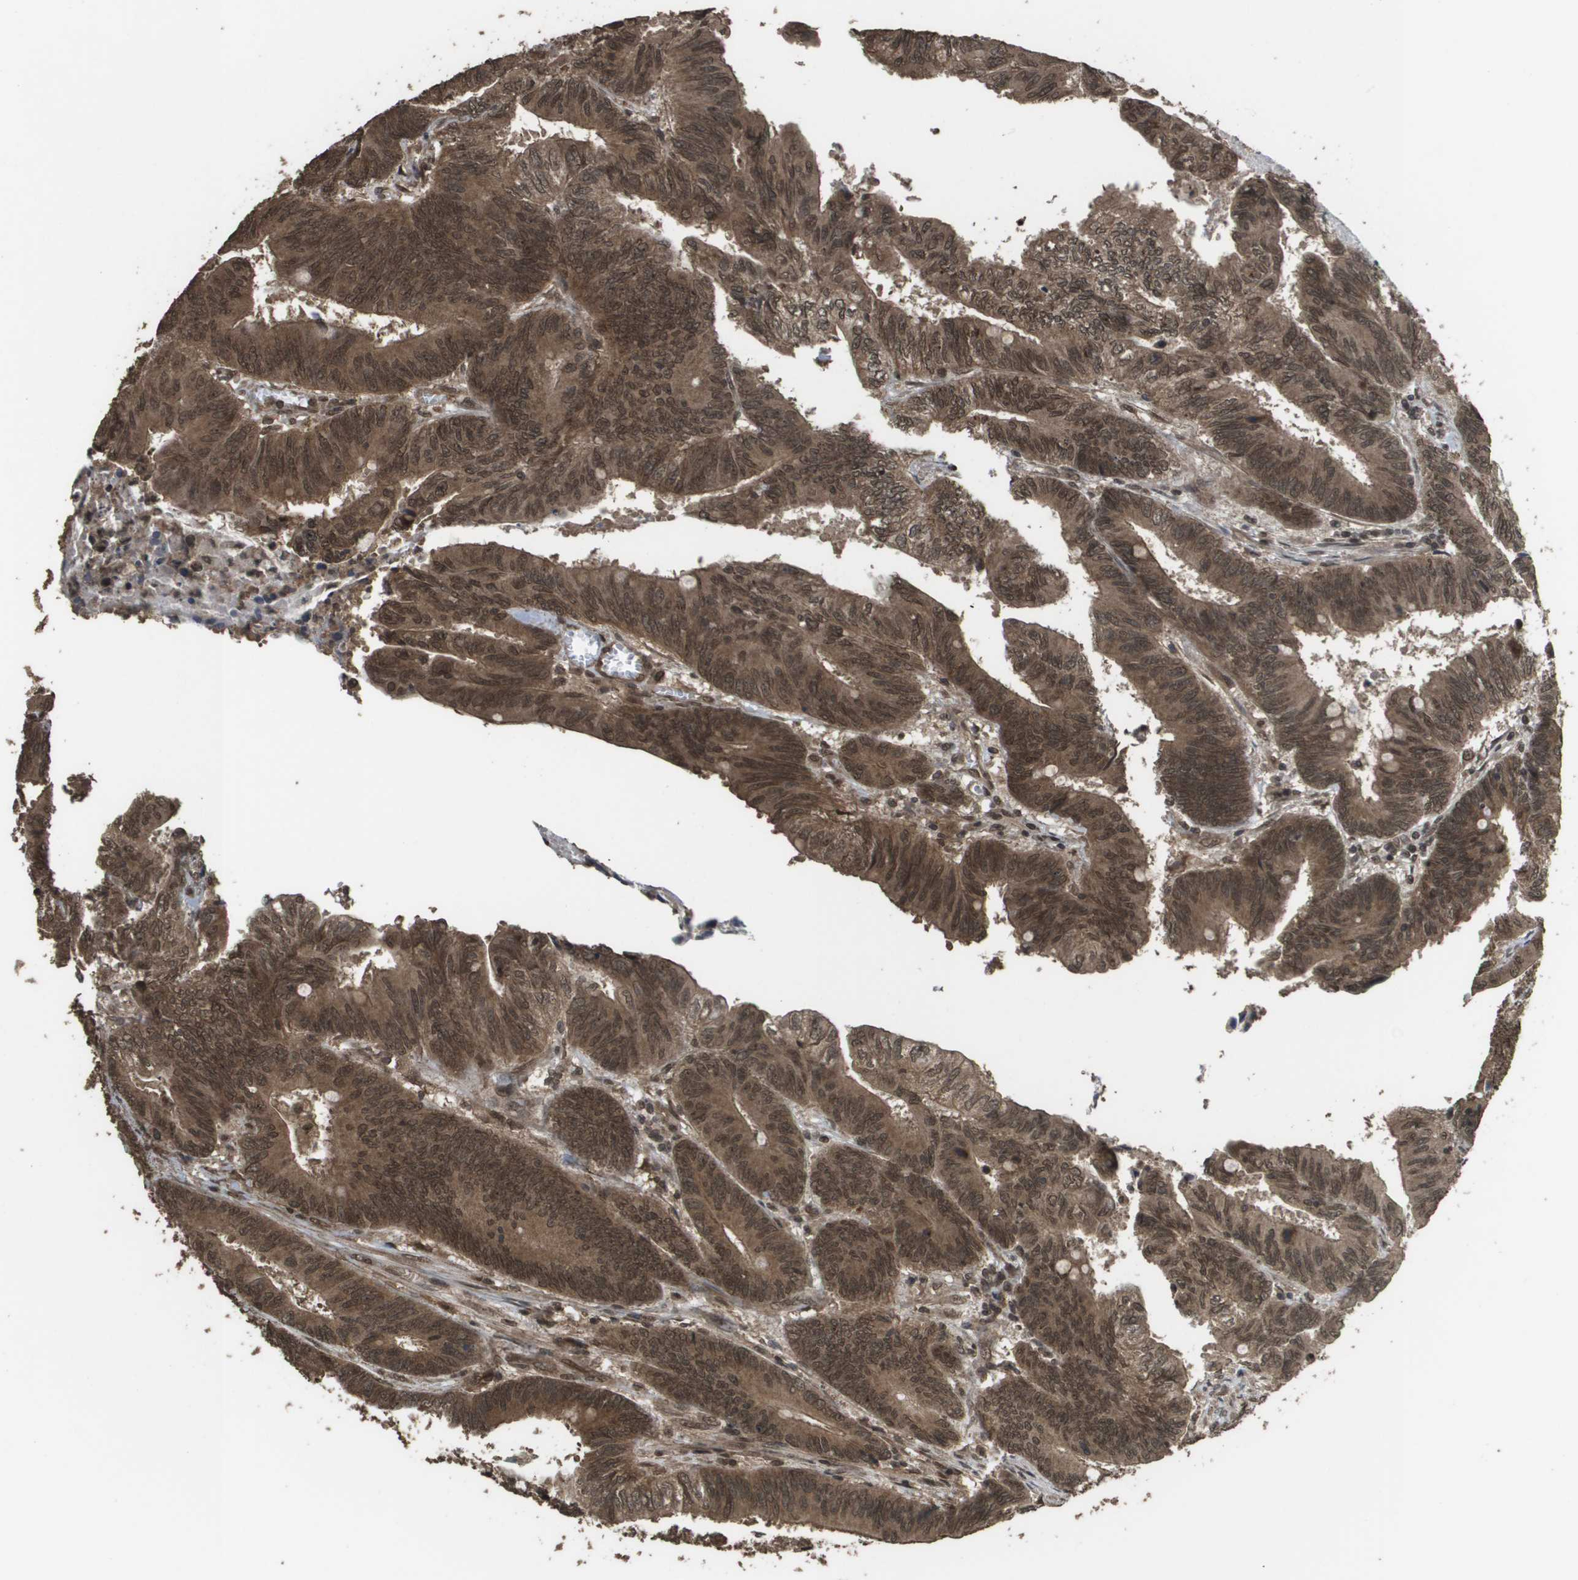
{"staining": {"intensity": "strong", "quantity": ">75%", "location": "cytoplasmic/membranous,nuclear"}, "tissue": "colorectal cancer", "cell_type": "Tumor cells", "image_type": "cancer", "snomed": [{"axis": "morphology", "description": "Adenocarcinoma, NOS"}, {"axis": "topography", "description": "Colon"}], "caption": "Tumor cells show high levels of strong cytoplasmic/membranous and nuclear expression in approximately >75% of cells in human adenocarcinoma (colorectal).", "gene": "AXIN2", "patient": {"sex": "male", "age": 45}}